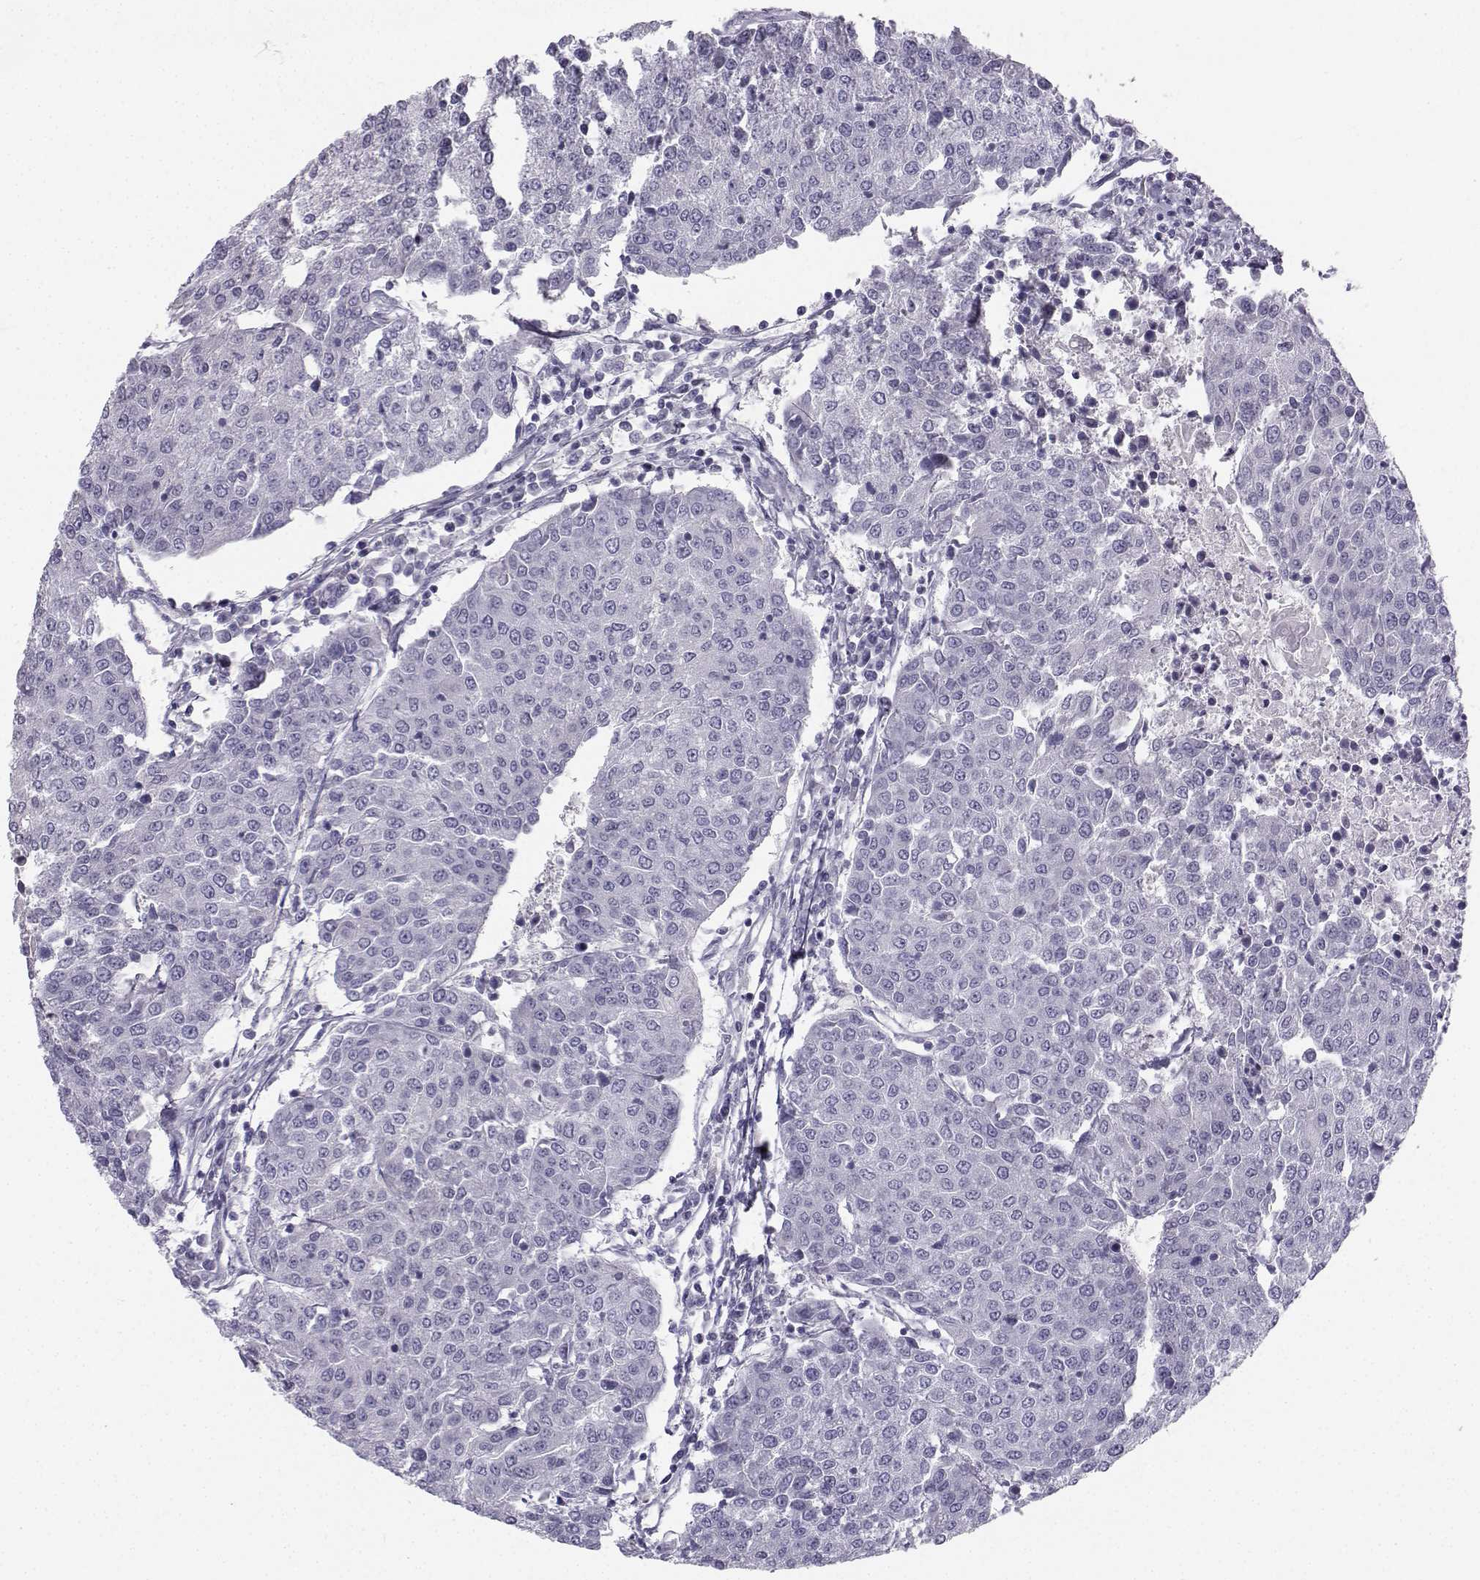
{"staining": {"intensity": "negative", "quantity": "none", "location": "none"}, "tissue": "urothelial cancer", "cell_type": "Tumor cells", "image_type": "cancer", "snomed": [{"axis": "morphology", "description": "Urothelial carcinoma, High grade"}, {"axis": "topography", "description": "Urinary bladder"}], "caption": "There is no significant staining in tumor cells of urothelial cancer.", "gene": "SYCE1", "patient": {"sex": "female", "age": 85}}